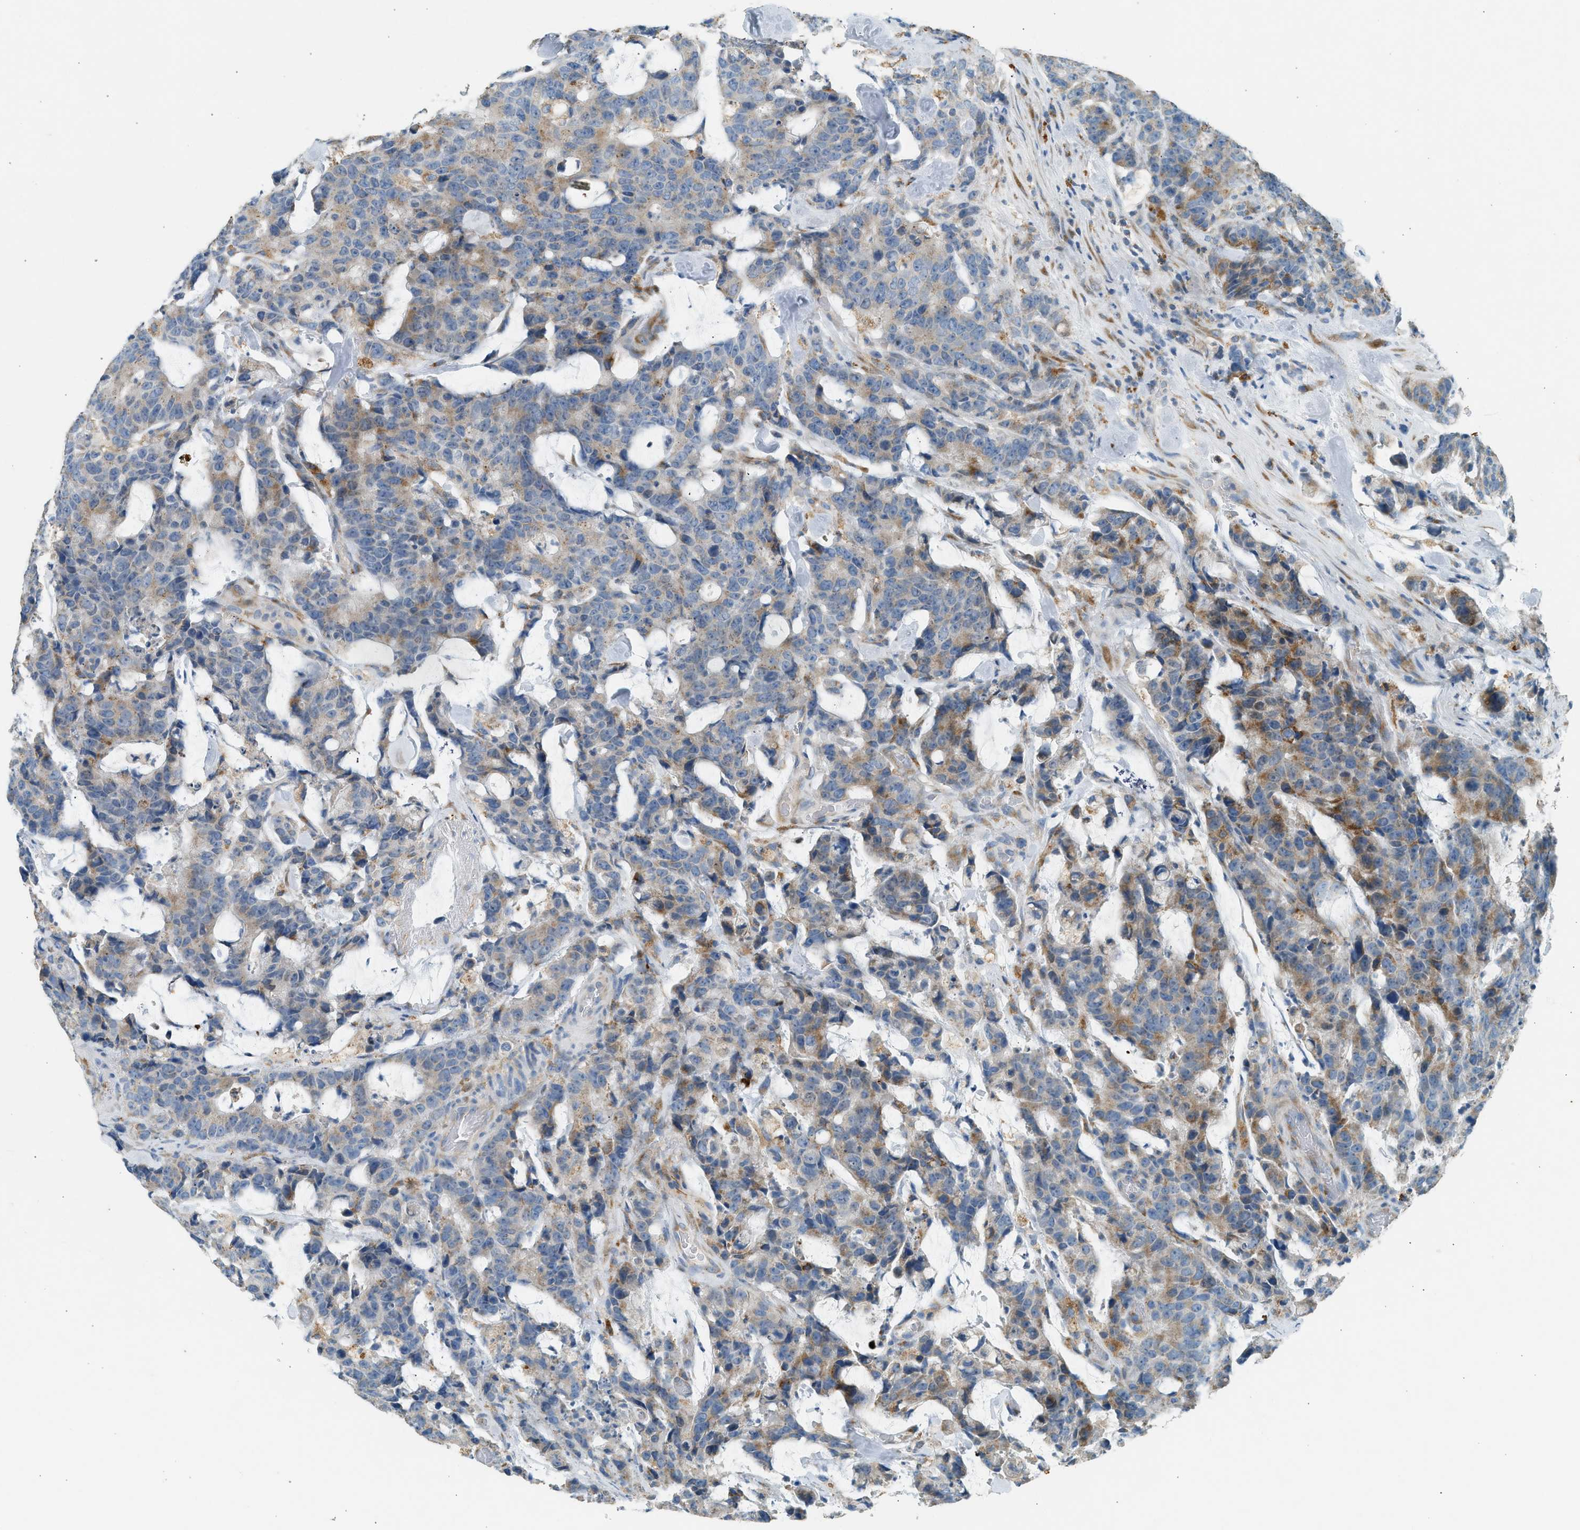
{"staining": {"intensity": "moderate", "quantity": ">75%", "location": "cytoplasmic/membranous"}, "tissue": "colorectal cancer", "cell_type": "Tumor cells", "image_type": "cancer", "snomed": [{"axis": "morphology", "description": "Adenocarcinoma, NOS"}, {"axis": "topography", "description": "Colon"}], "caption": "Protein staining reveals moderate cytoplasmic/membranous staining in approximately >75% of tumor cells in colorectal adenocarcinoma. (brown staining indicates protein expression, while blue staining denotes nuclei).", "gene": "CTSB", "patient": {"sex": "female", "age": 86}}